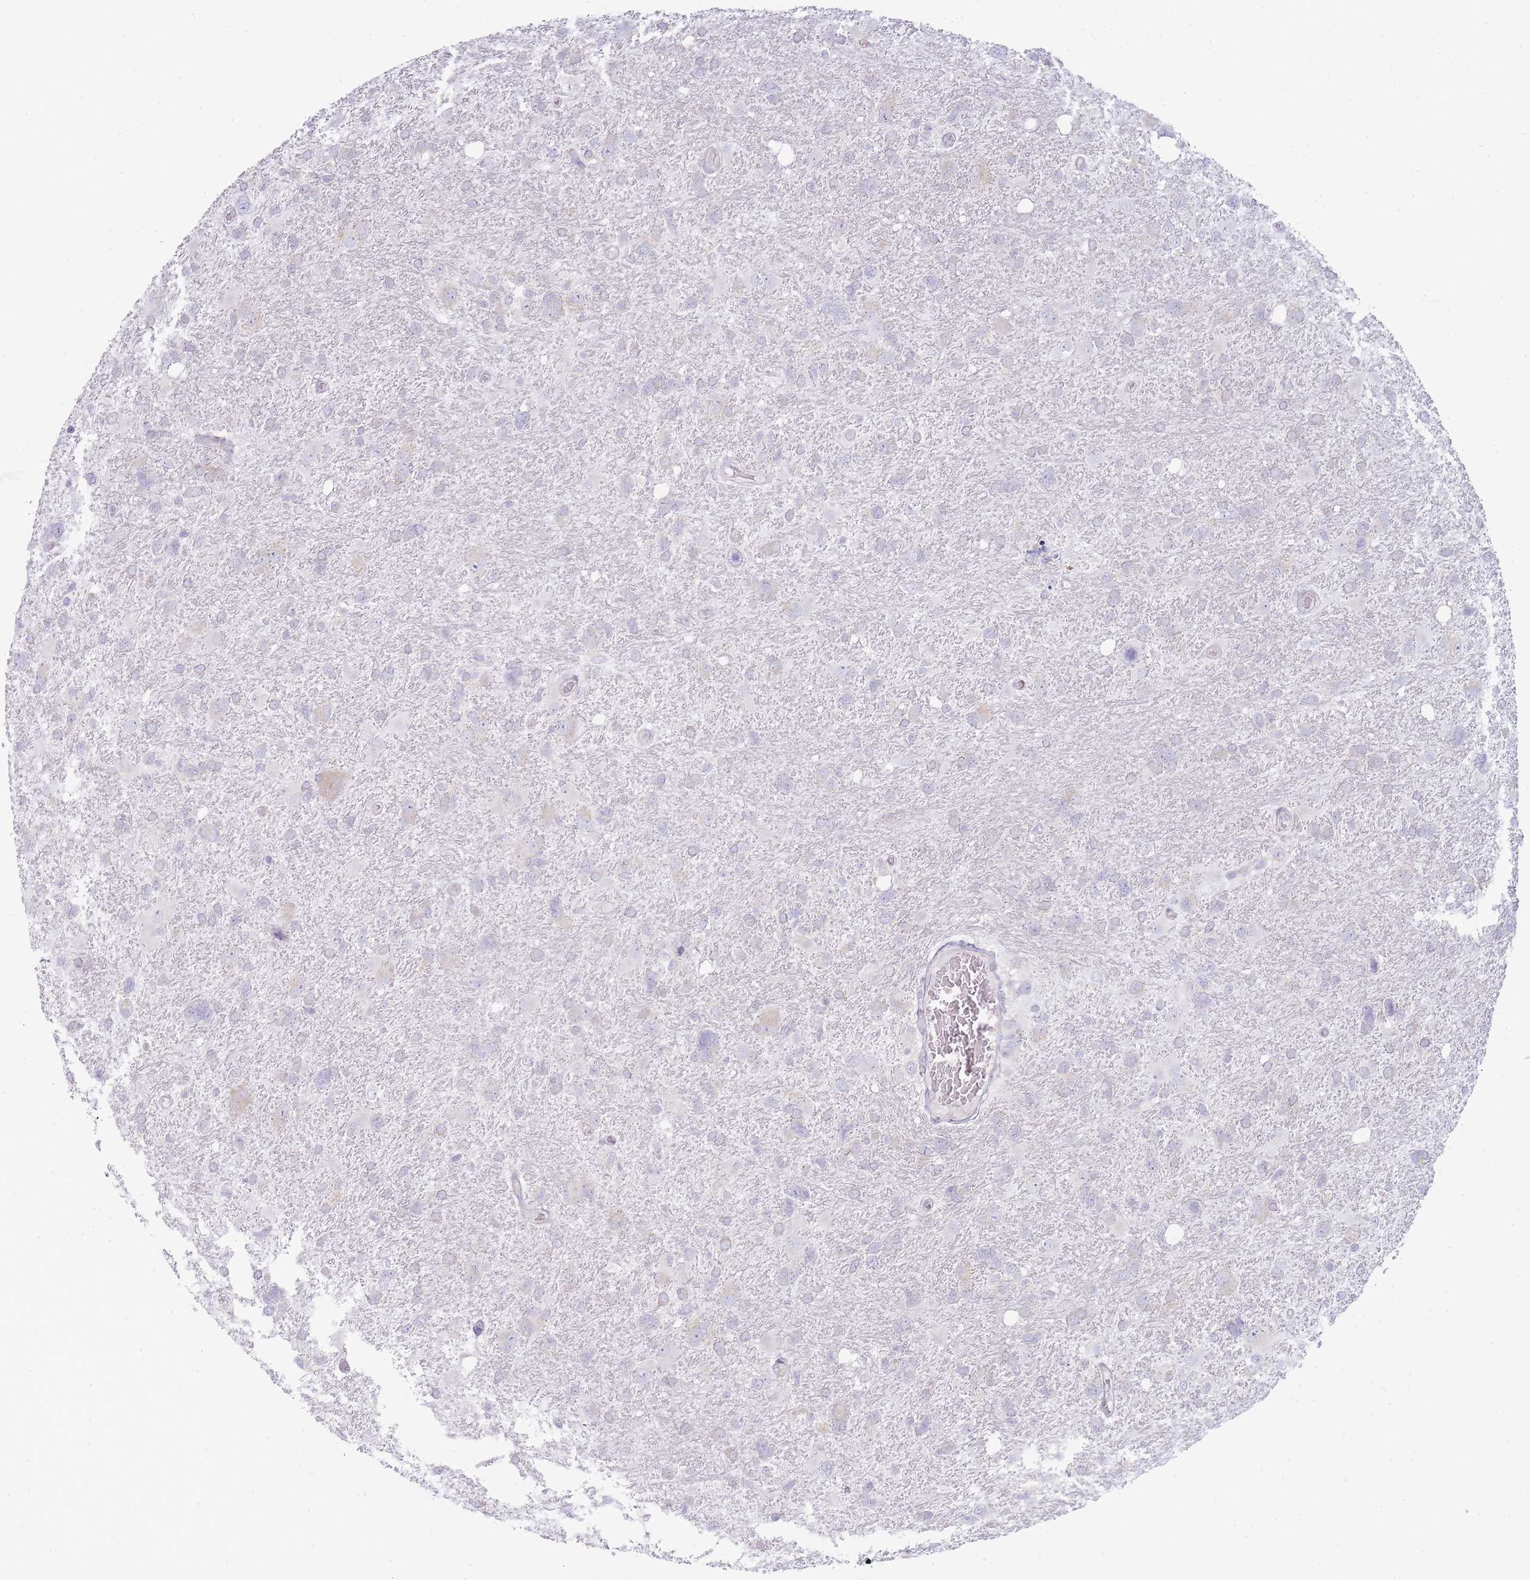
{"staining": {"intensity": "negative", "quantity": "none", "location": "none"}, "tissue": "glioma", "cell_type": "Tumor cells", "image_type": "cancer", "snomed": [{"axis": "morphology", "description": "Glioma, malignant, High grade"}, {"axis": "topography", "description": "Brain"}], "caption": "This is an immunohistochemistry (IHC) histopathology image of human glioma. There is no positivity in tumor cells.", "gene": "OR5L2", "patient": {"sex": "male", "age": 61}}